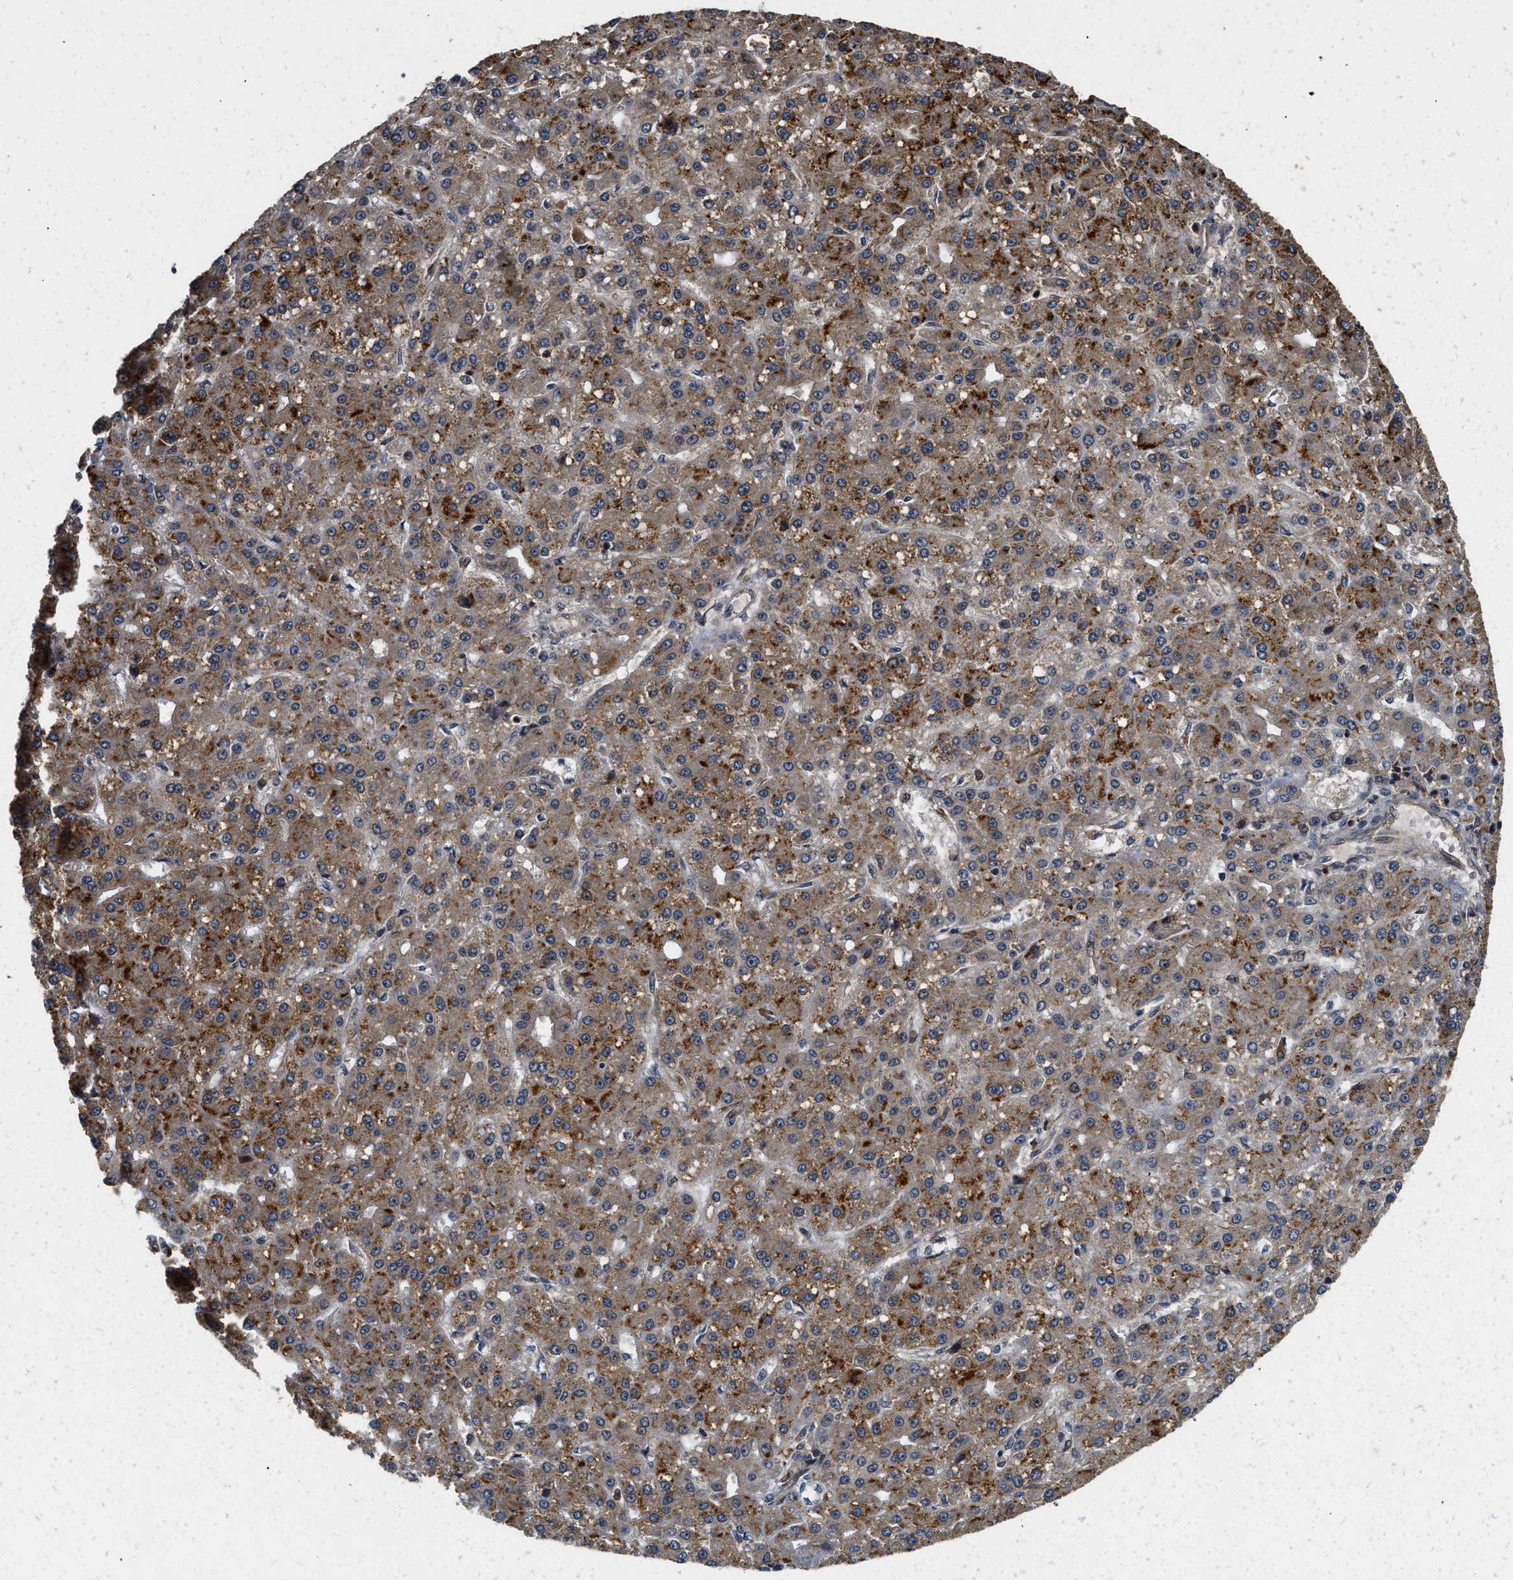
{"staining": {"intensity": "moderate", "quantity": ">75%", "location": "cytoplasmic/membranous"}, "tissue": "liver cancer", "cell_type": "Tumor cells", "image_type": "cancer", "snomed": [{"axis": "morphology", "description": "Carcinoma, Hepatocellular, NOS"}, {"axis": "topography", "description": "Liver"}], "caption": "Moderate cytoplasmic/membranous protein staining is seen in about >75% of tumor cells in liver cancer (hepatocellular carcinoma).", "gene": "ADSL", "patient": {"sex": "male", "age": 67}}